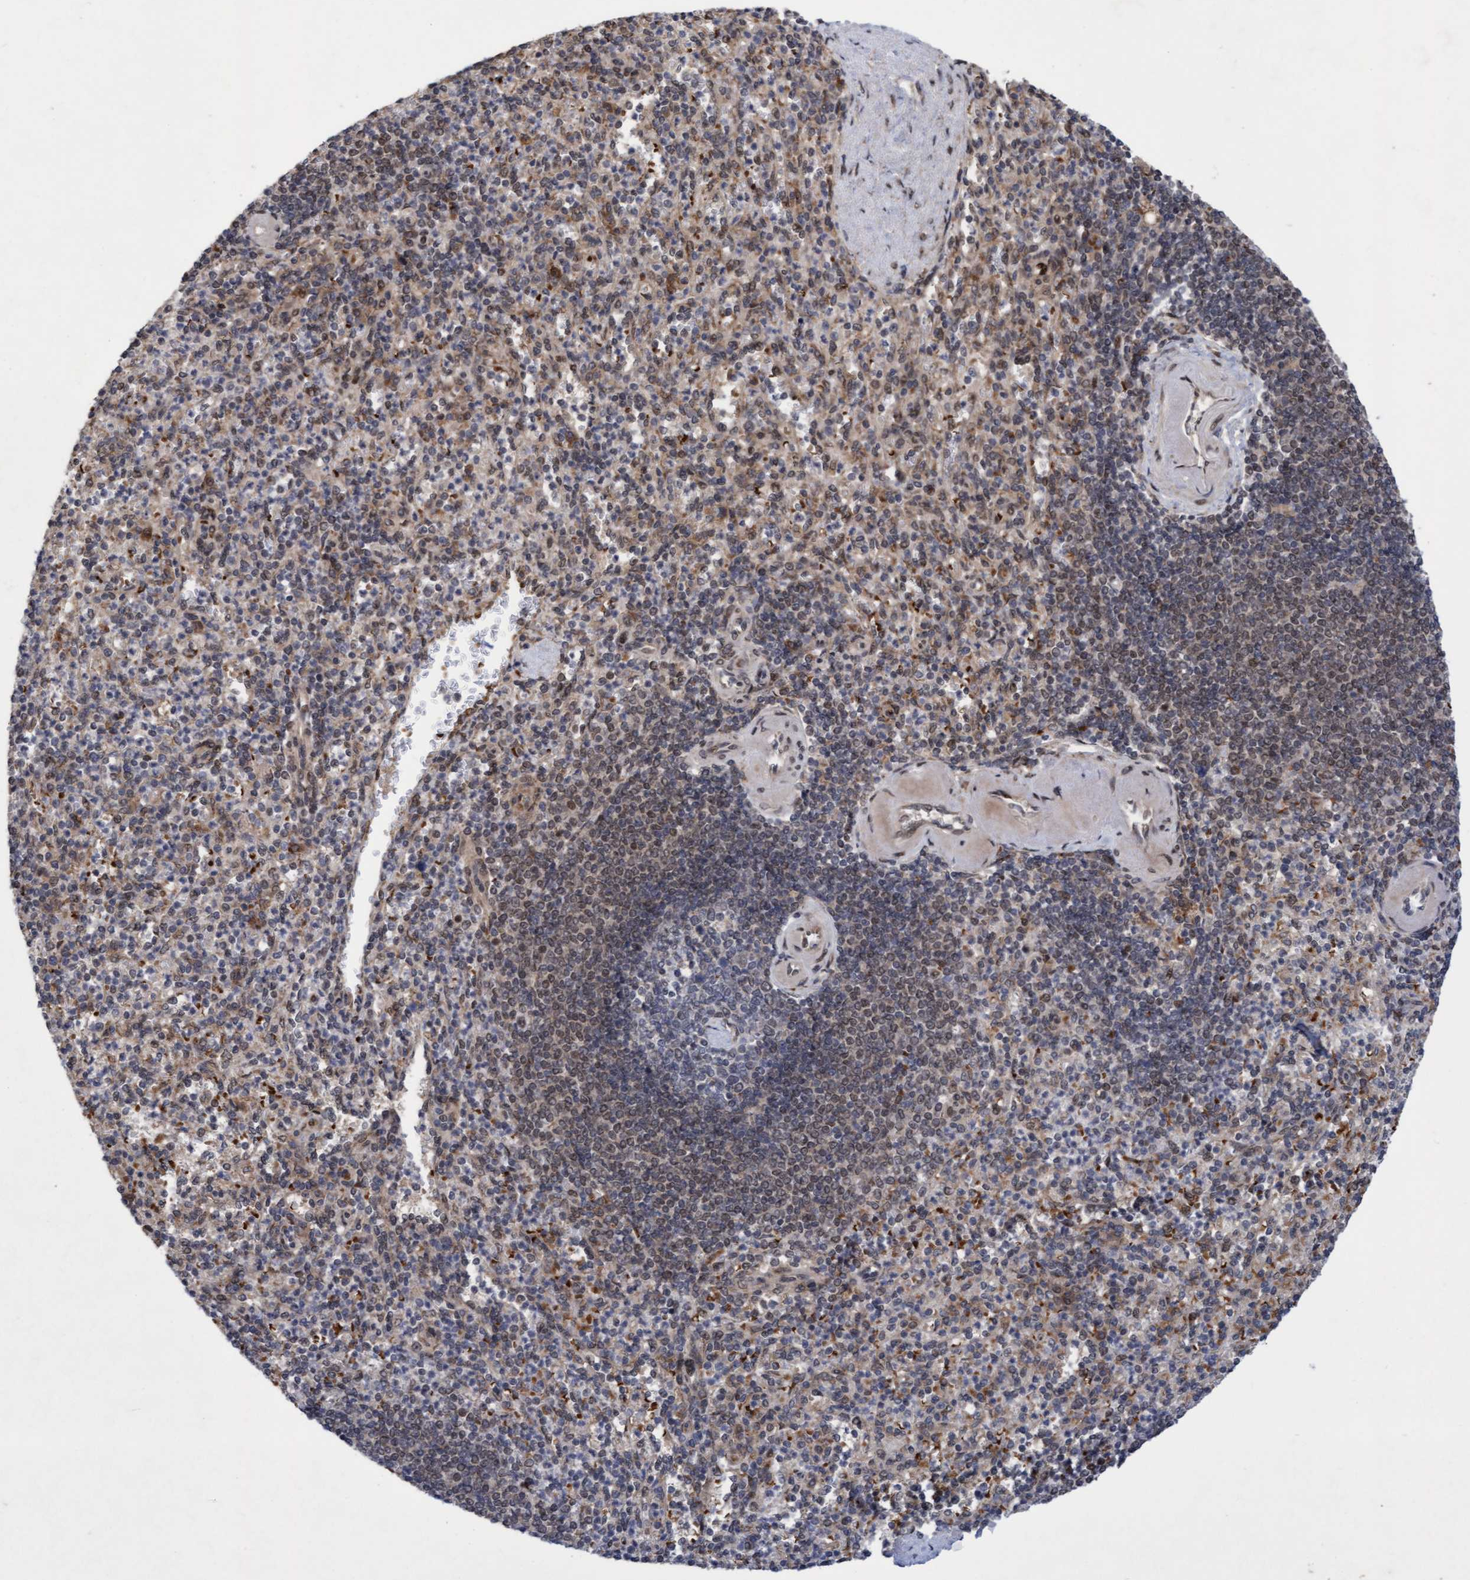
{"staining": {"intensity": "moderate", "quantity": "25%-75%", "location": "cytoplasmic/membranous,nuclear"}, "tissue": "spleen", "cell_type": "Cells in red pulp", "image_type": "normal", "snomed": [{"axis": "morphology", "description": "Normal tissue, NOS"}, {"axis": "topography", "description": "Spleen"}], "caption": "IHC of normal human spleen reveals medium levels of moderate cytoplasmic/membranous,nuclear staining in about 25%-75% of cells in red pulp.", "gene": "TANC2", "patient": {"sex": "female", "age": 74}}